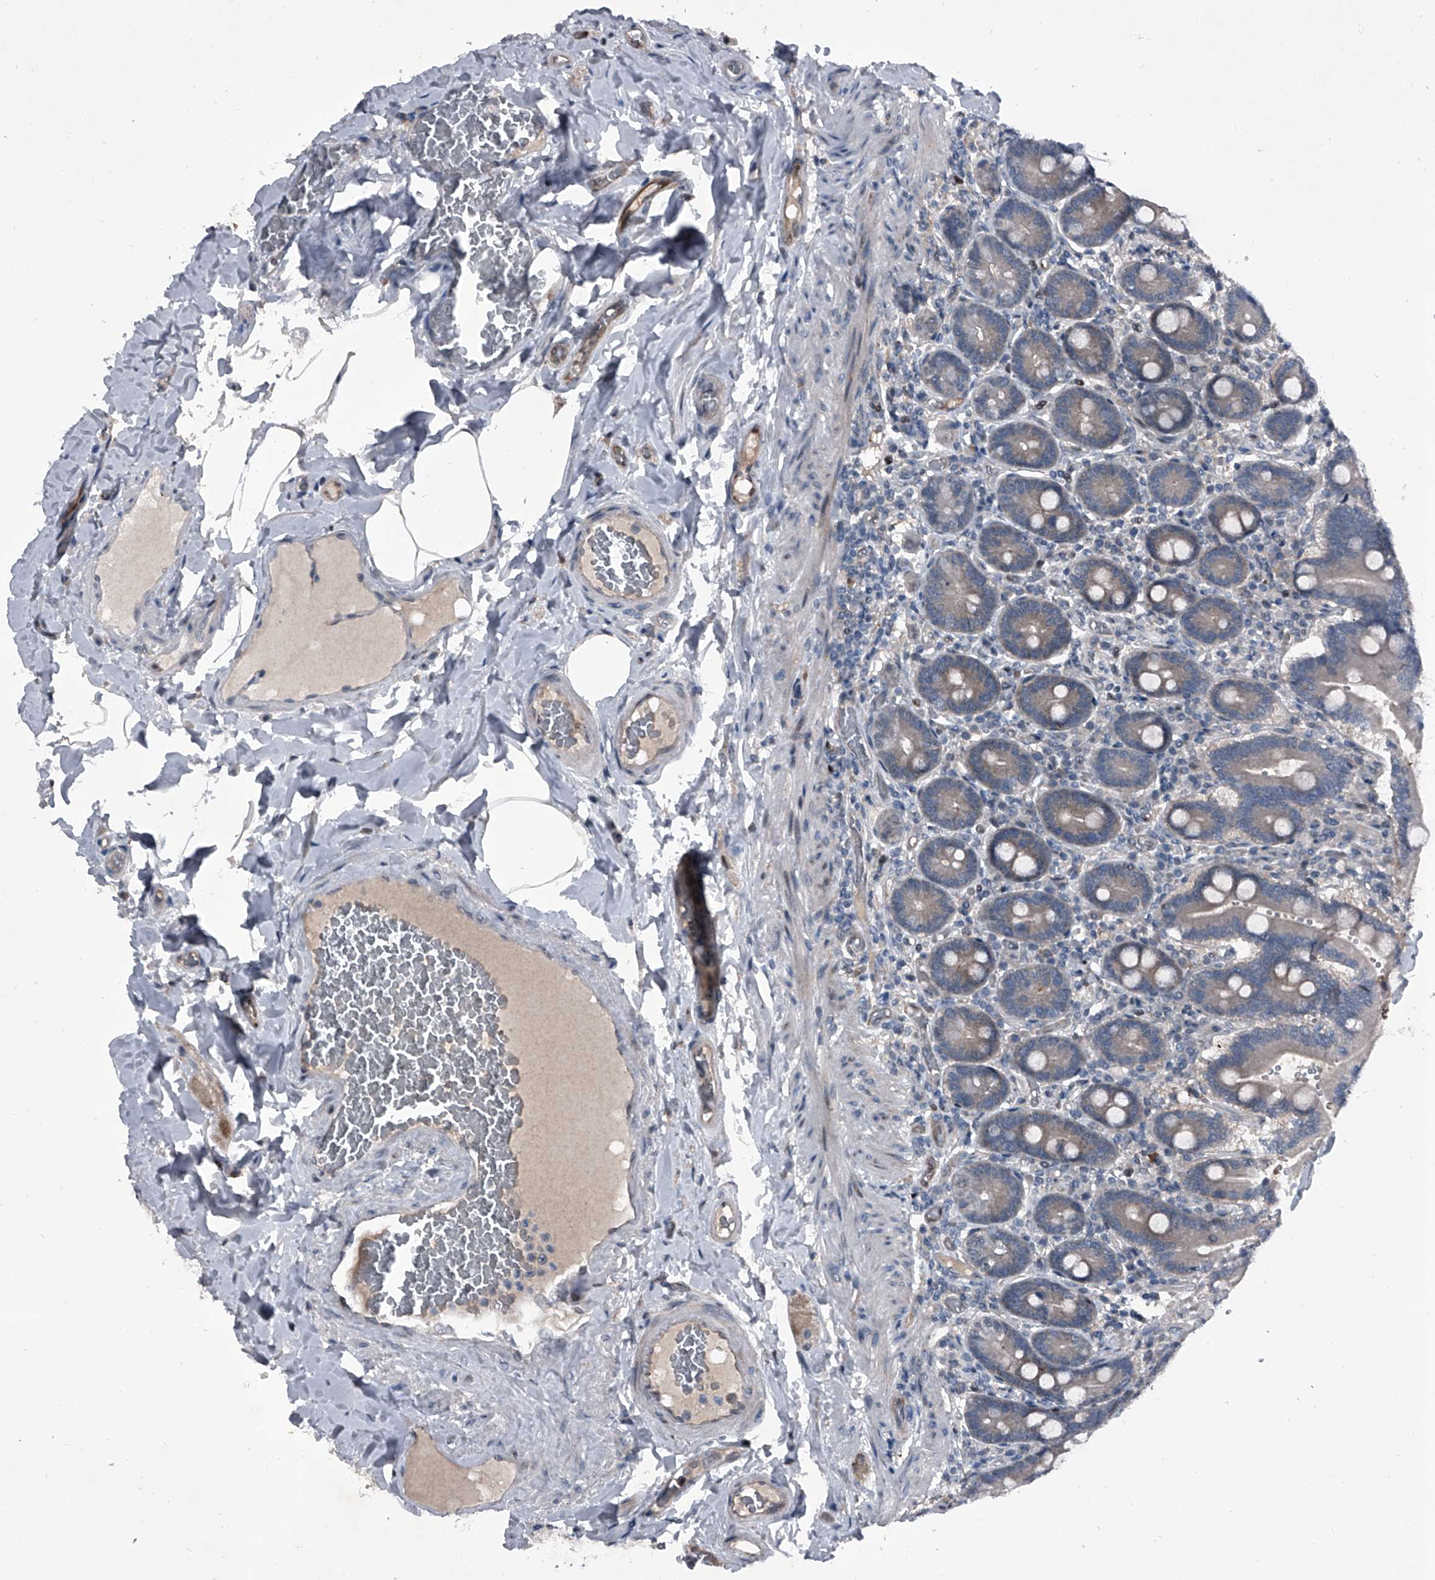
{"staining": {"intensity": "moderate", "quantity": "25%-75%", "location": "cytoplasmic/membranous"}, "tissue": "duodenum", "cell_type": "Glandular cells", "image_type": "normal", "snomed": [{"axis": "morphology", "description": "Normal tissue, NOS"}, {"axis": "topography", "description": "Duodenum"}], "caption": "A medium amount of moderate cytoplasmic/membranous positivity is identified in approximately 25%-75% of glandular cells in unremarkable duodenum.", "gene": "ELK4", "patient": {"sex": "female", "age": 62}}